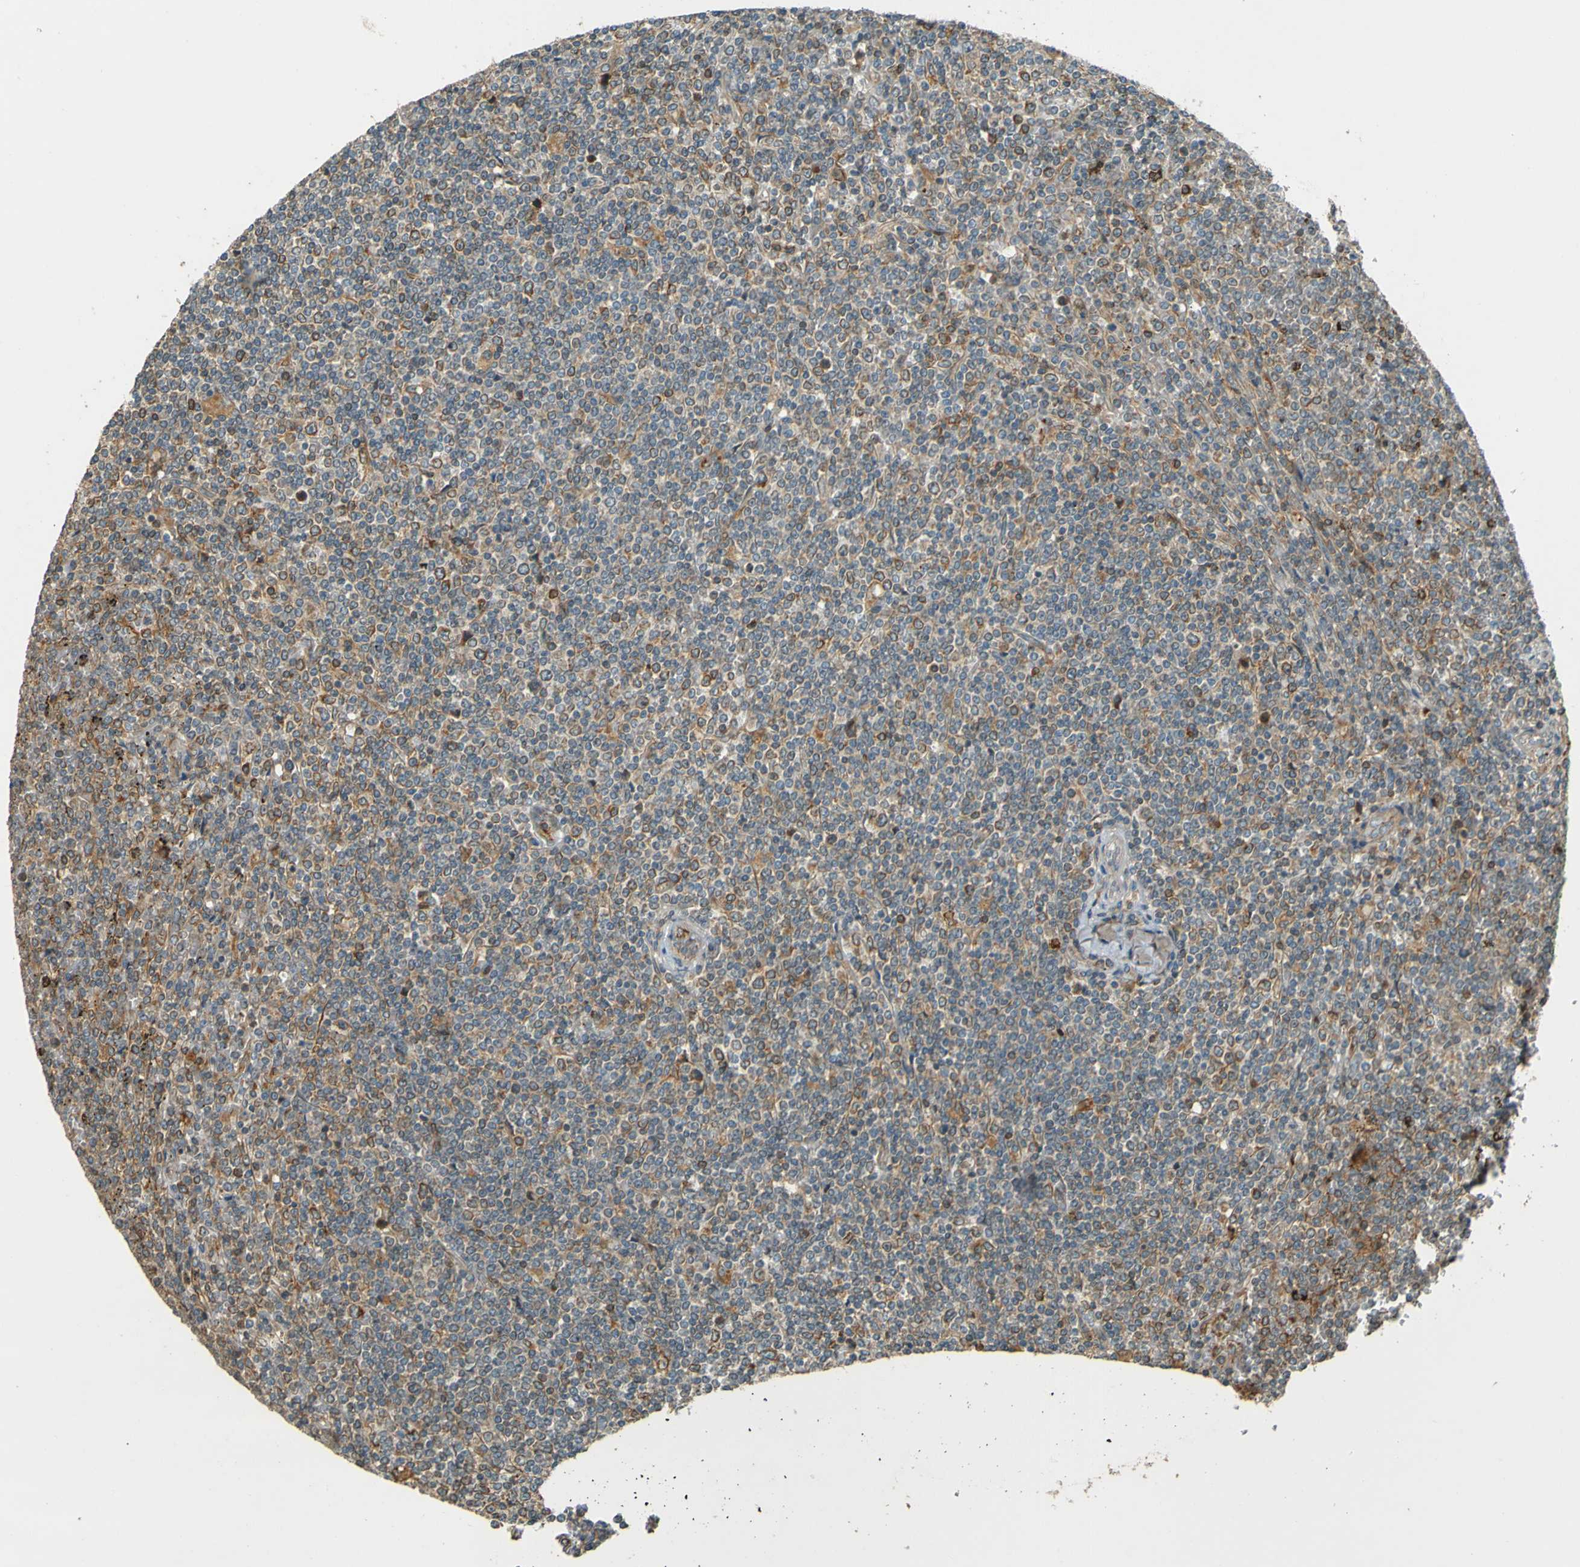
{"staining": {"intensity": "weak", "quantity": ">75%", "location": "cytoplasmic/membranous"}, "tissue": "lymphoma", "cell_type": "Tumor cells", "image_type": "cancer", "snomed": [{"axis": "morphology", "description": "Malignant lymphoma, non-Hodgkin's type, Low grade"}, {"axis": "topography", "description": "Spleen"}], "caption": "About >75% of tumor cells in human lymphoma show weak cytoplasmic/membranous protein staining as visualized by brown immunohistochemical staining.", "gene": "LPCAT1", "patient": {"sex": "female", "age": 19}}